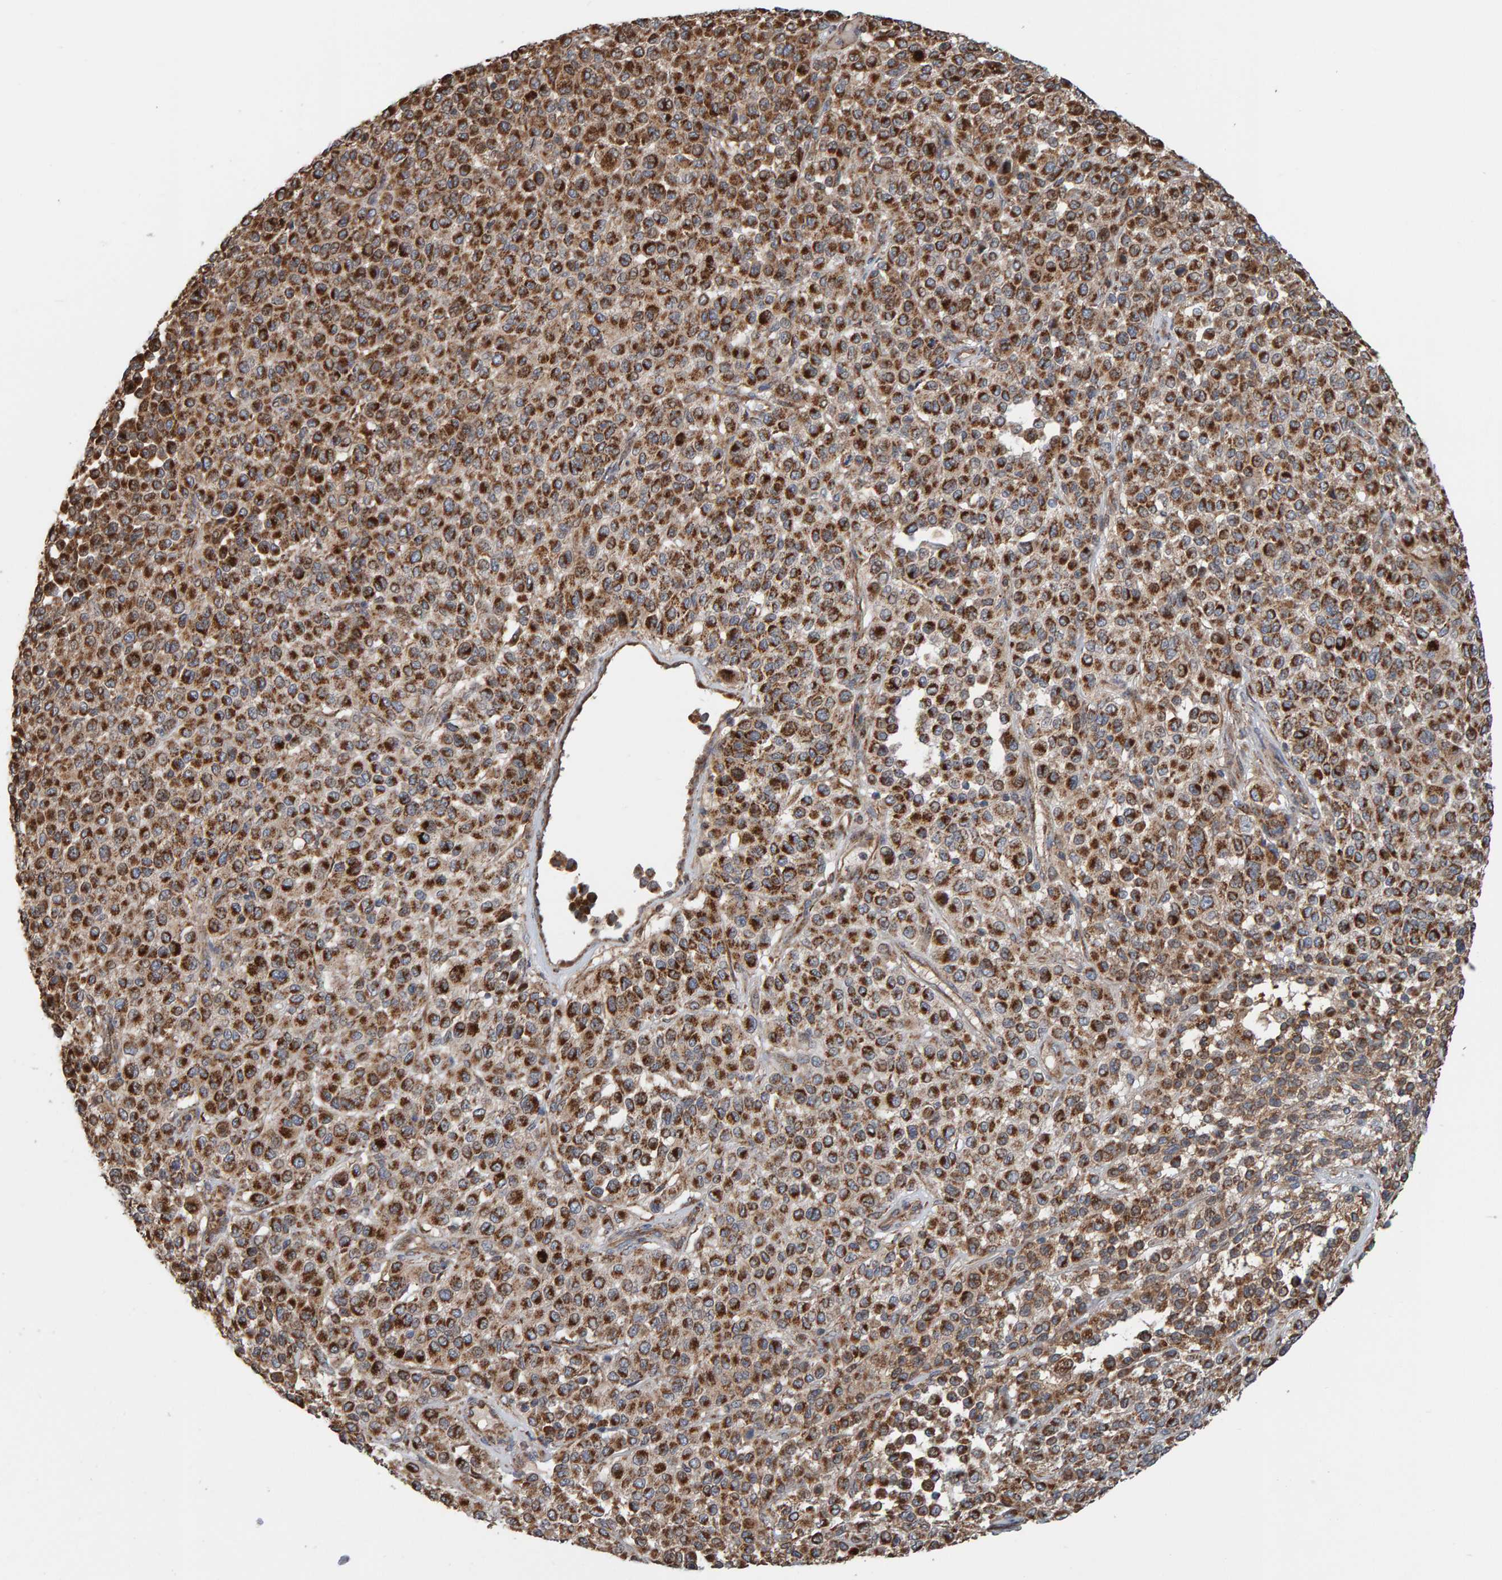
{"staining": {"intensity": "moderate", "quantity": ">75%", "location": "cytoplasmic/membranous"}, "tissue": "melanoma", "cell_type": "Tumor cells", "image_type": "cancer", "snomed": [{"axis": "morphology", "description": "Malignant melanoma, Metastatic site"}, {"axis": "topography", "description": "Pancreas"}], "caption": "Melanoma tissue displays moderate cytoplasmic/membranous expression in approximately >75% of tumor cells", "gene": "MRPL45", "patient": {"sex": "female", "age": 30}}